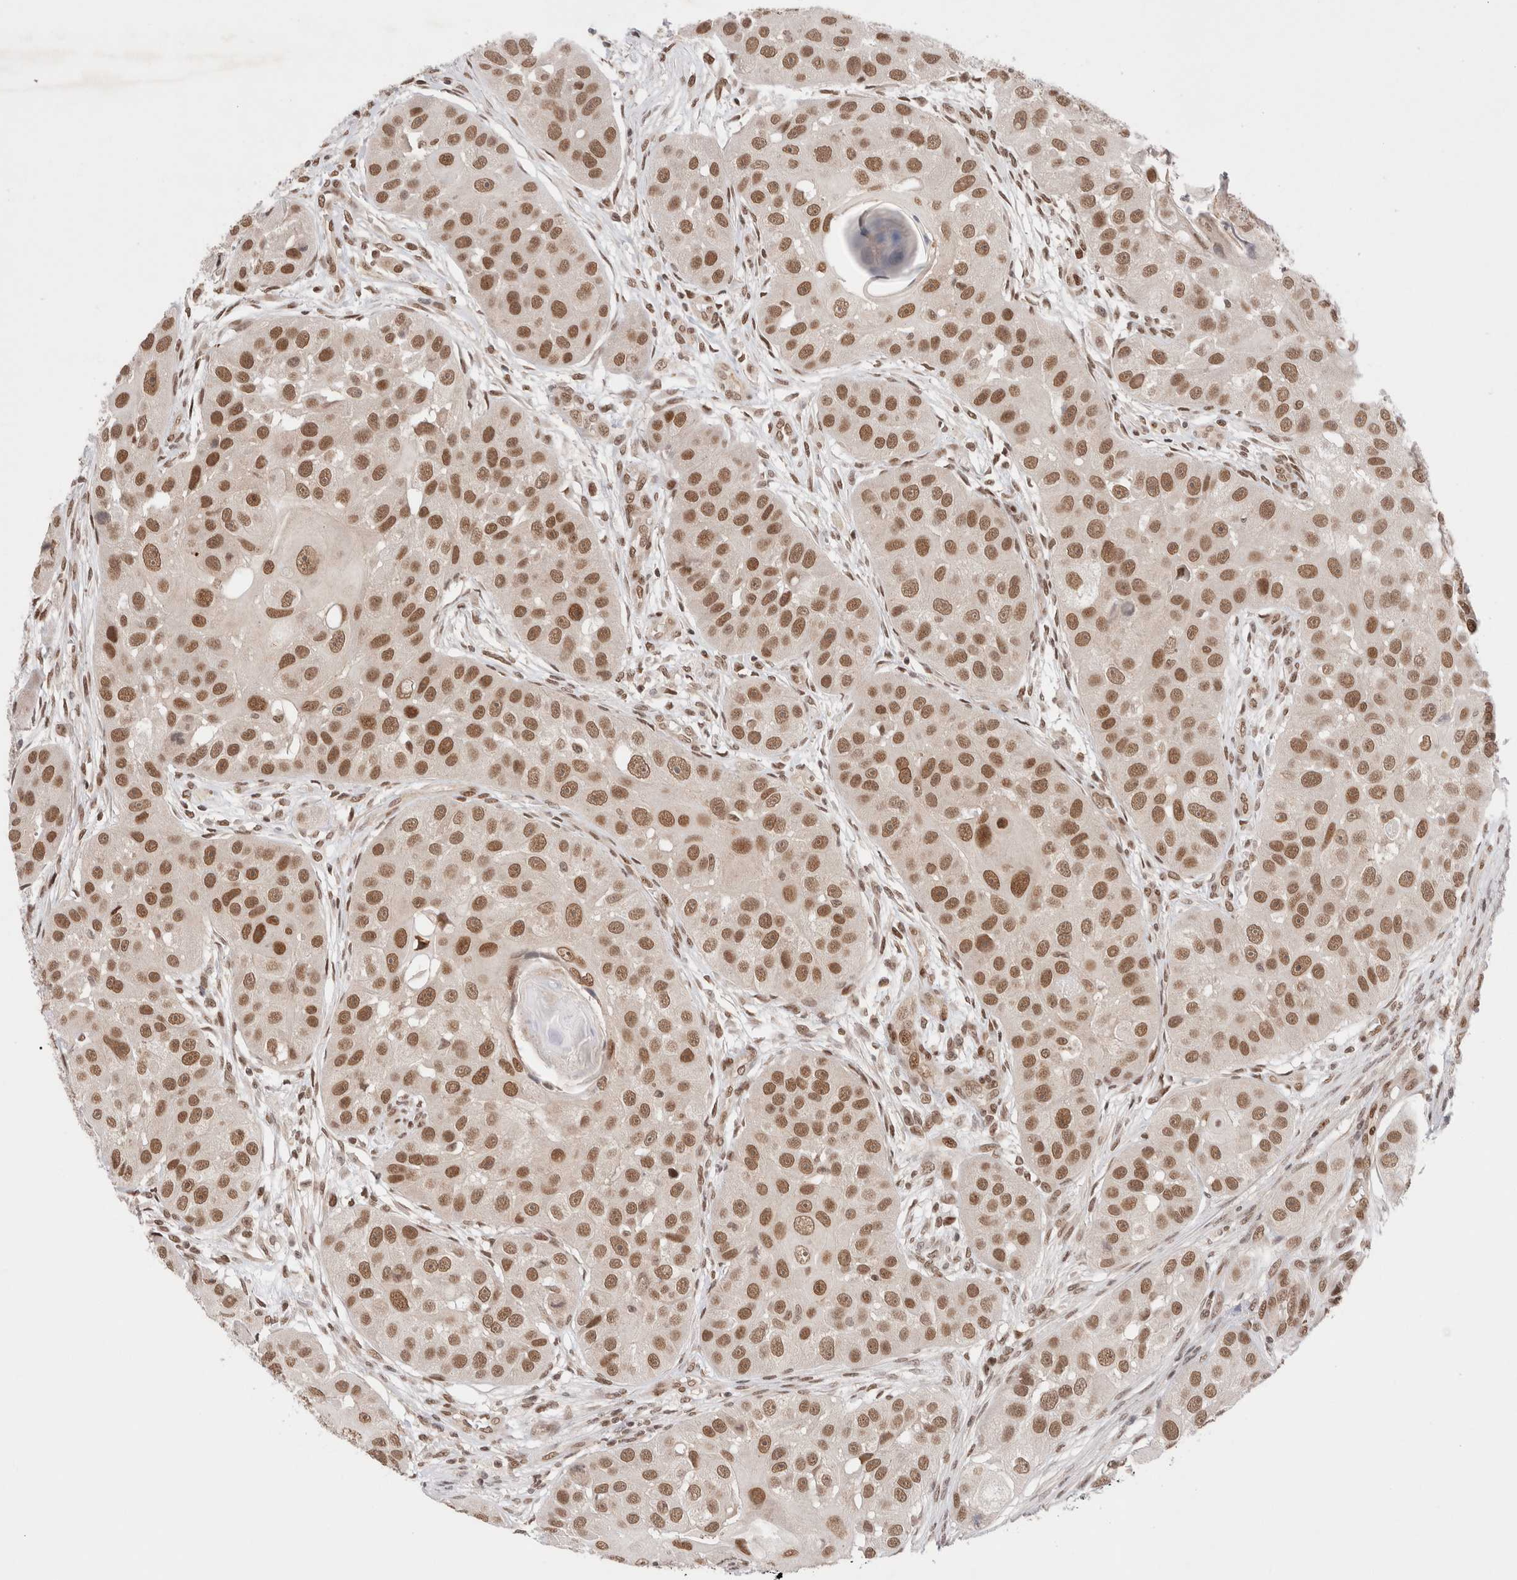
{"staining": {"intensity": "moderate", "quantity": ">75%", "location": "nuclear"}, "tissue": "head and neck cancer", "cell_type": "Tumor cells", "image_type": "cancer", "snomed": [{"axis": "morphology", "description": "Normal tissue, NOS"}, {"axis": "morphology", "description": "Squamous cell carcinoma, NOS"}, {"axis": "topography", "description": "Skeletal muscle"}, {"axis": "topography", "description": "Head-Neck"}], "caption": "A histopathology image of human head and neck cancer (squamous cell carcinoma) stained for a protein demonstrates moderate nuclear brown staining in tumor cells.", "gene": "GATAD2A", "patient": {"sex": "male", "age": 51}}